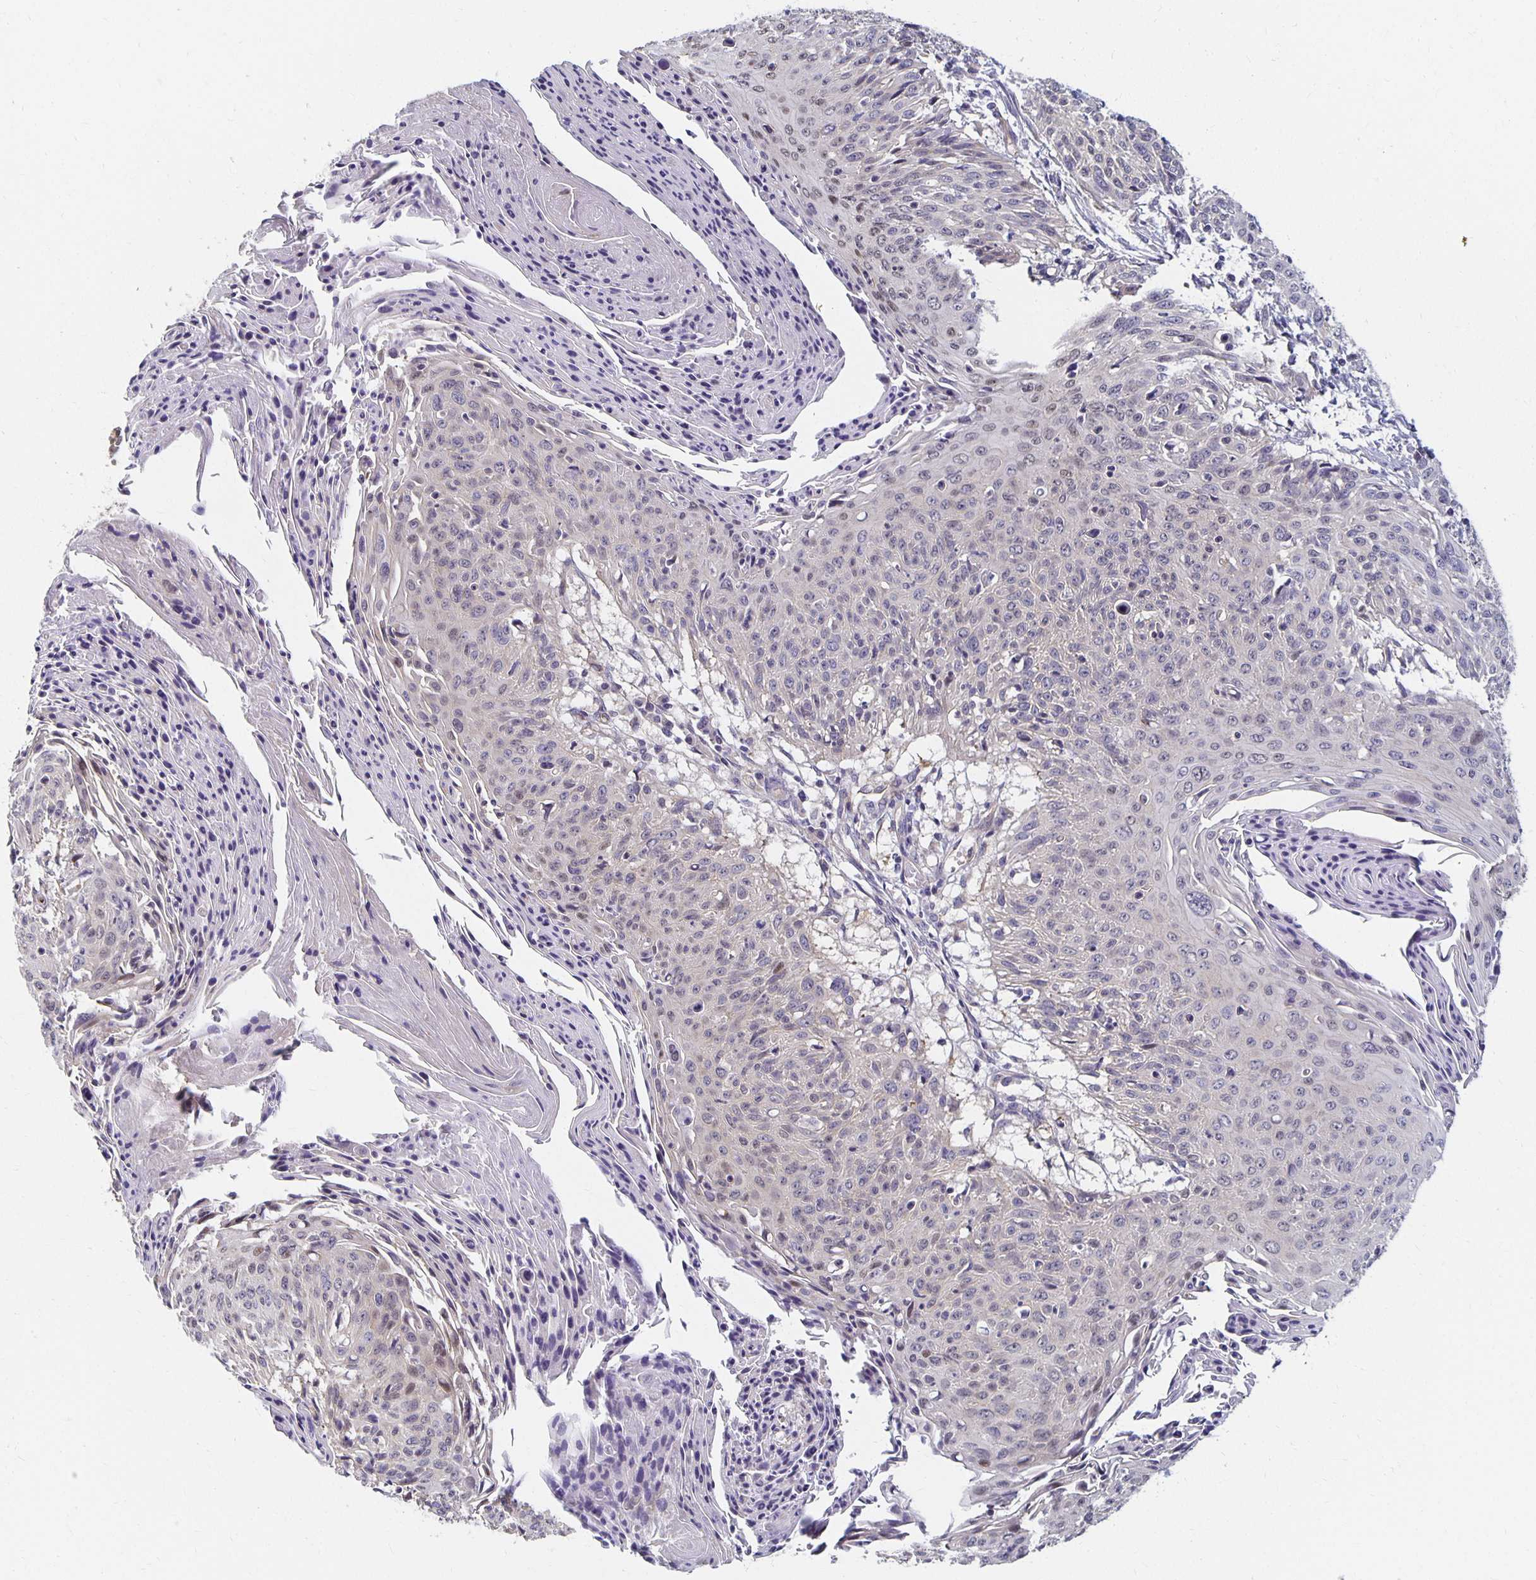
{"staining": {"intensity": "weak", "quantity": "<25%", "location": "nuclear"}, "tissue": "cervical cancer", "cell_type": "Tumor cells", "image_type": "cancer", "snomed": [{"axis": "morphology", "description": "Squamous cell carcinoma, NOS"}, {"axis": "topography", "description": "Cervix"}], "caption": "The histopathology image demonstrates no staining of tumor cells in squamous cell carcinoma (cervical).", "gene": "SORL1", "patient": {"sex": "female", "age": 45}}